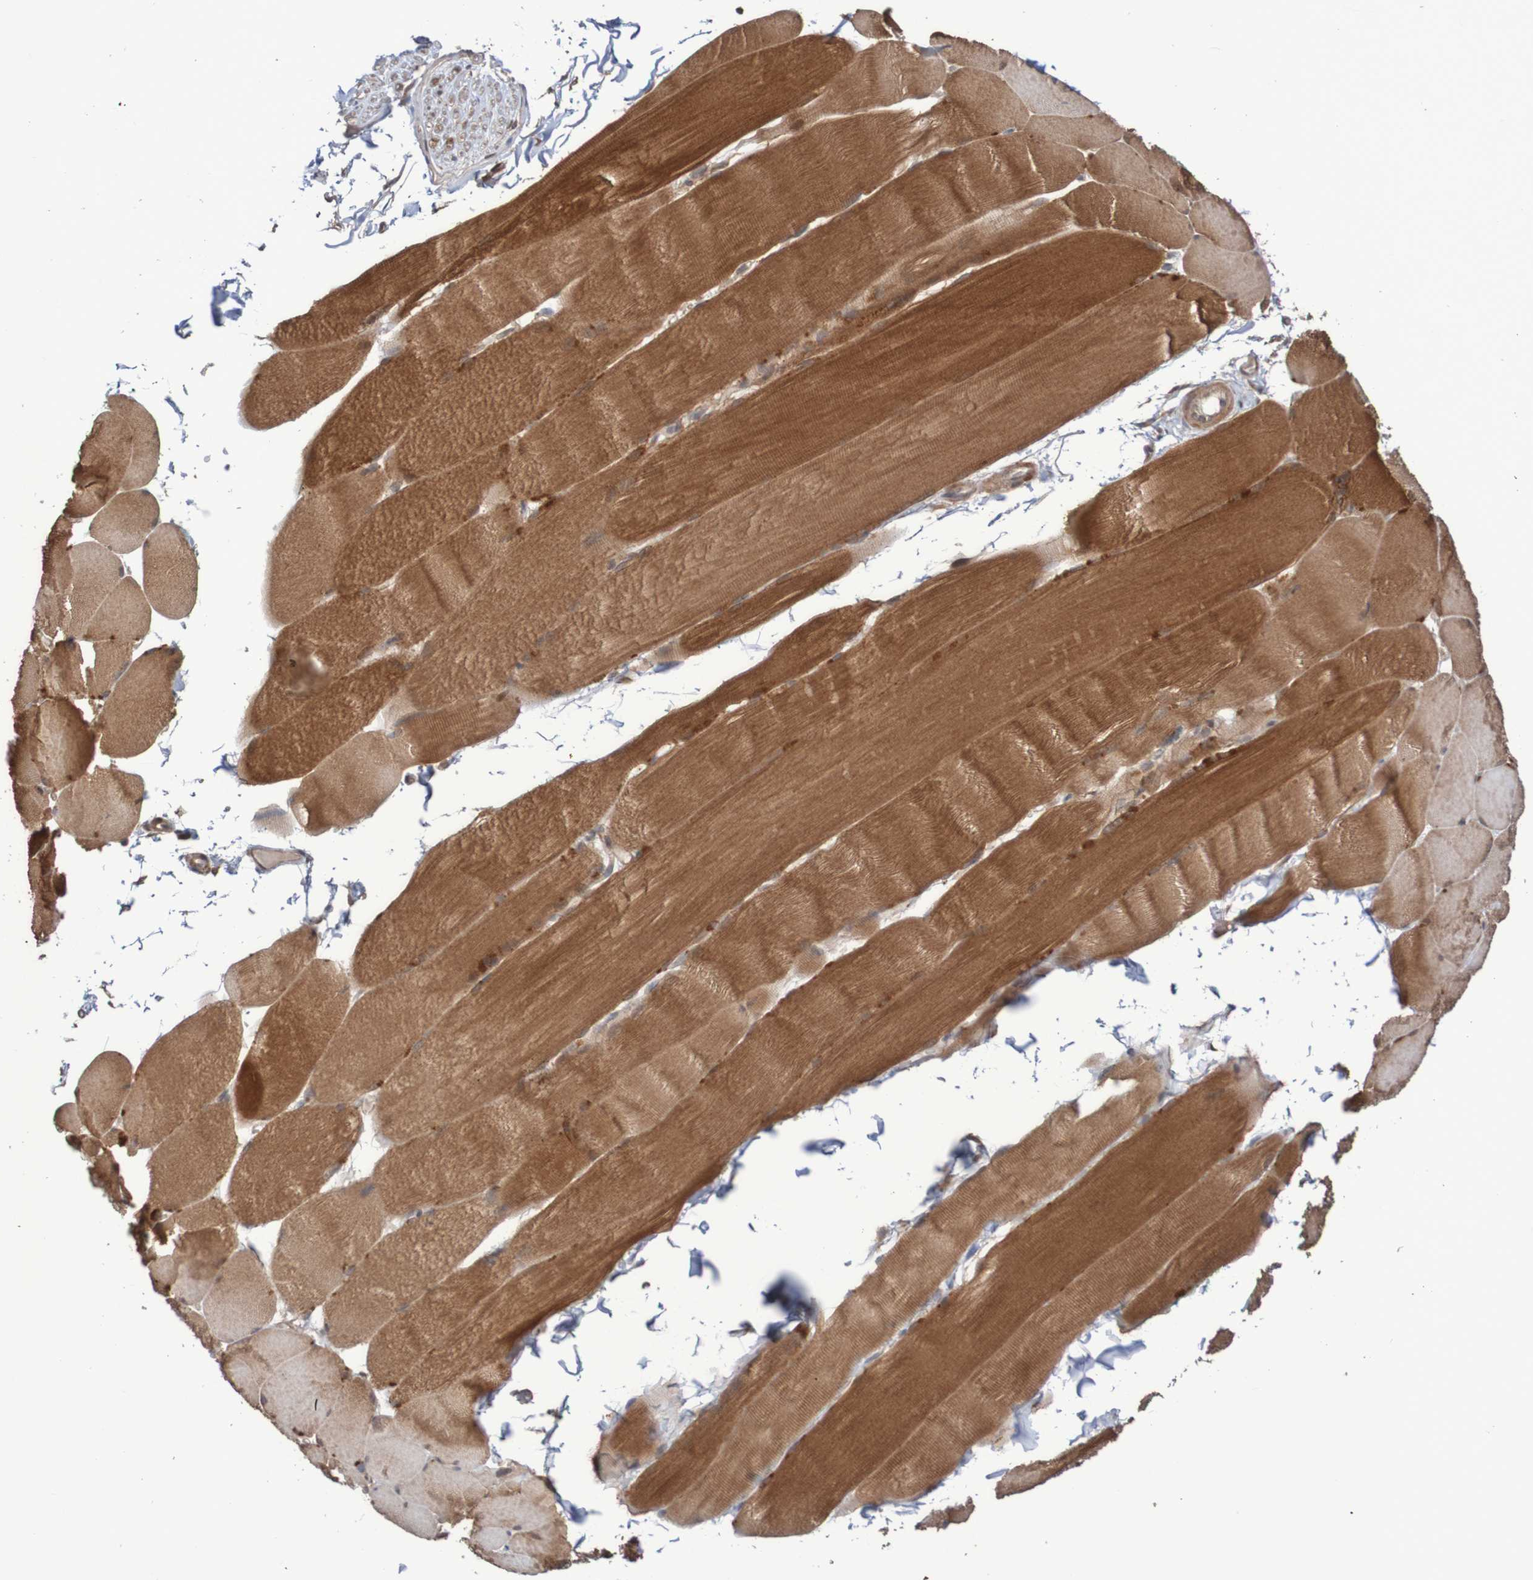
{"staining": {"intensity": "moderate", "quantity": ">75%", "location": "cytoplasmic/membranous,nuclear"}, "tissue": "skeletal muscle", "cell_type": "Myocytes", "image_type": "normal", "snomed": [{"axis": "morphology", "description": "Normal tissue, NOS"}, {"axis": "topography", "description": "Skin"}, {"axis": "topography", "description": "Skeletal muscle"}], "caption": "Protein staining reveals moderate cytoplasmic/membranous,nuclear staining in about >75% of myocytes in unremarkable skeletal muscle.", "gene": "PHPT1", "patient": {"sex": "male", "age": 83}}